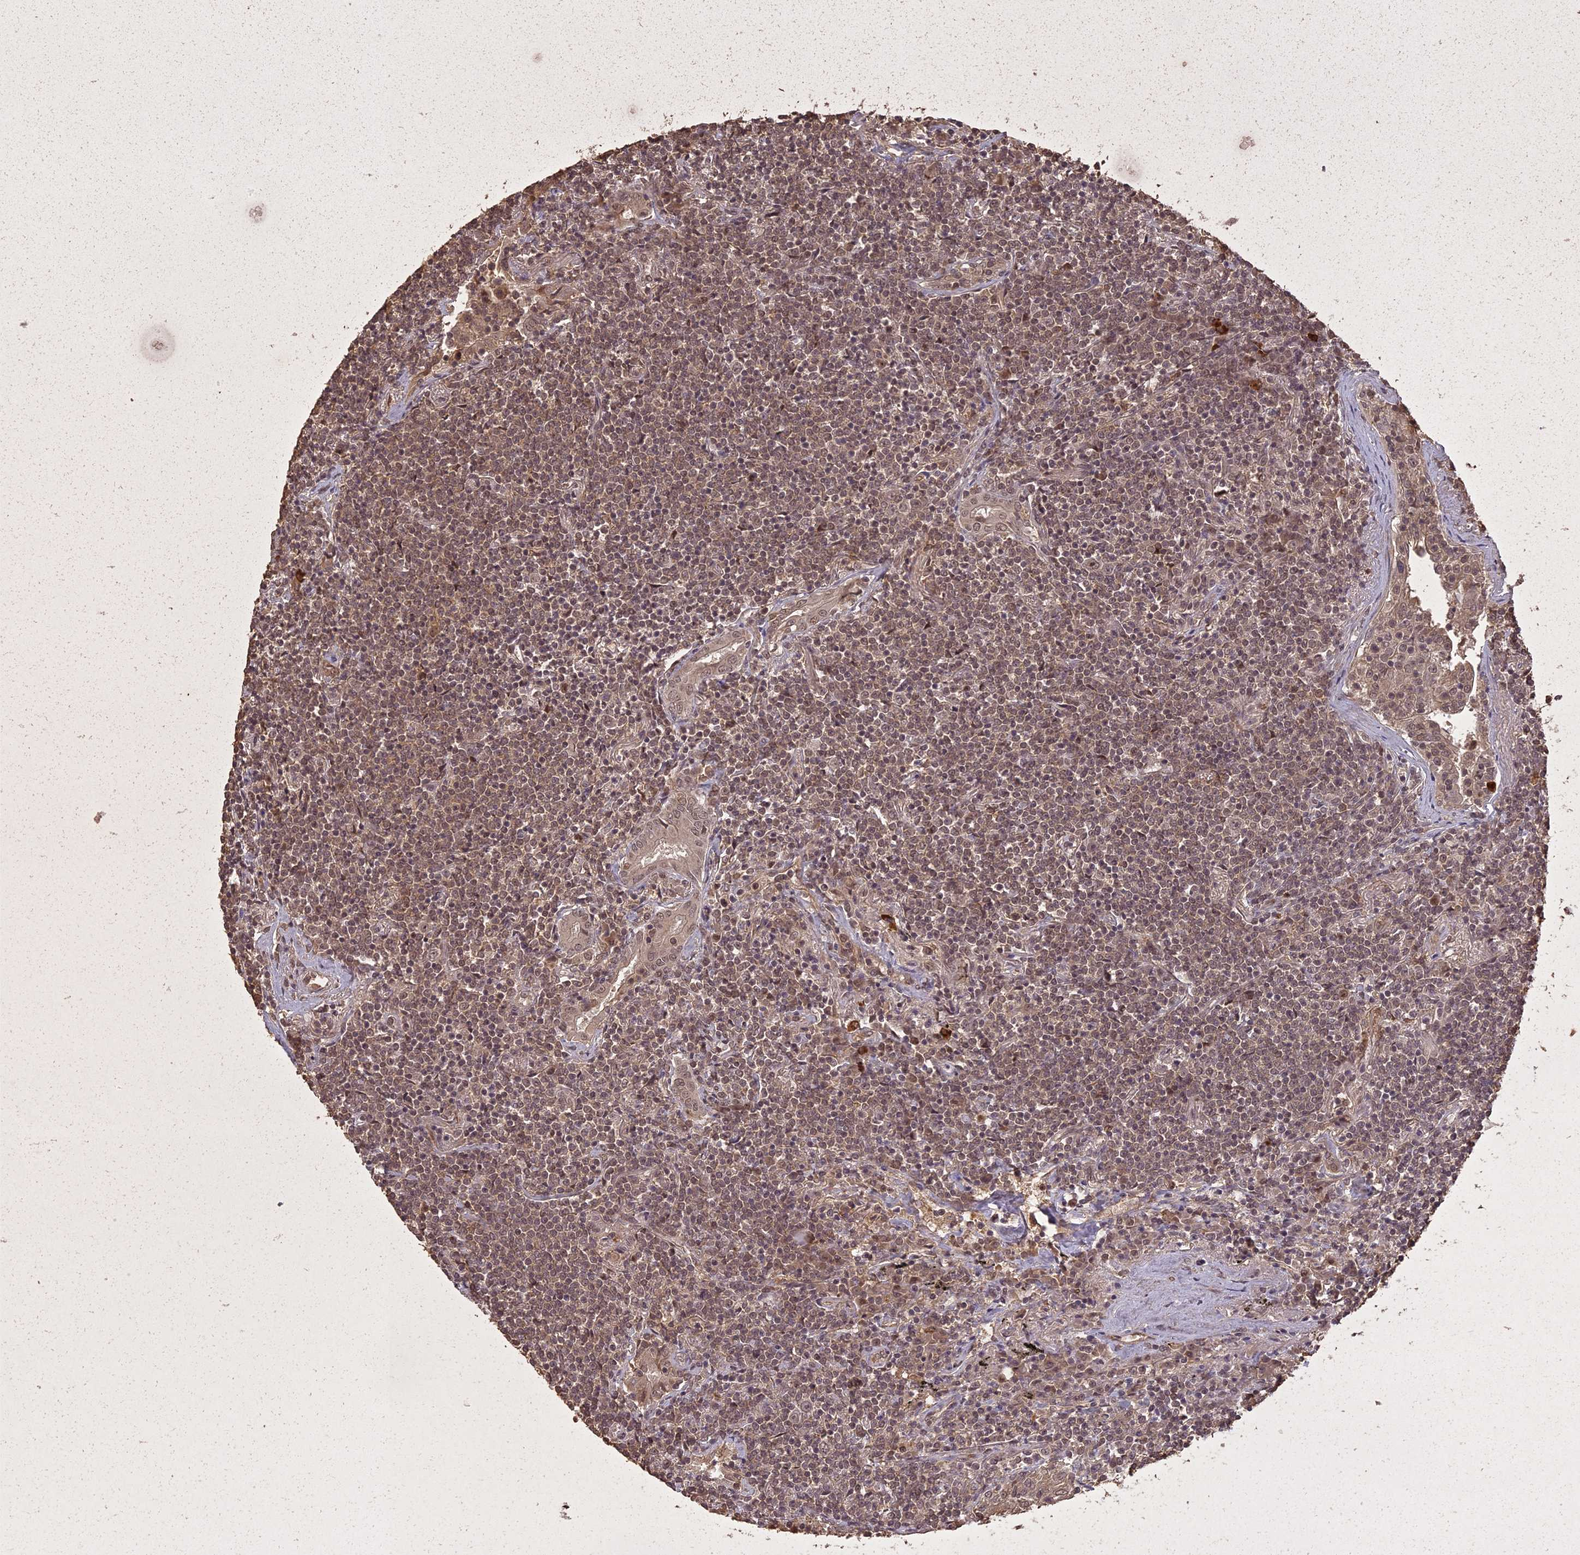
{"staining": {"intensity": "moderate", "quantity": ">75%", "location": "nuclear"}, "tissue": "lymphoma", "cell_type": "Tumor cells", "image_type": "cancer", "snomed": [{"axis": "morphology", "description": "Malignant lymphoma, non-Hodgkin's type, Low grade"}, {"axis": "topography", "description": "Lung"}], "caption": "Immunohistochemical staining of human lymphoma displays medium levels of moderate nuclear protein expression in approximately >75% of tumor cells.", "gene": "LIN37", "patient": {"sex": "female", "age": 71}}